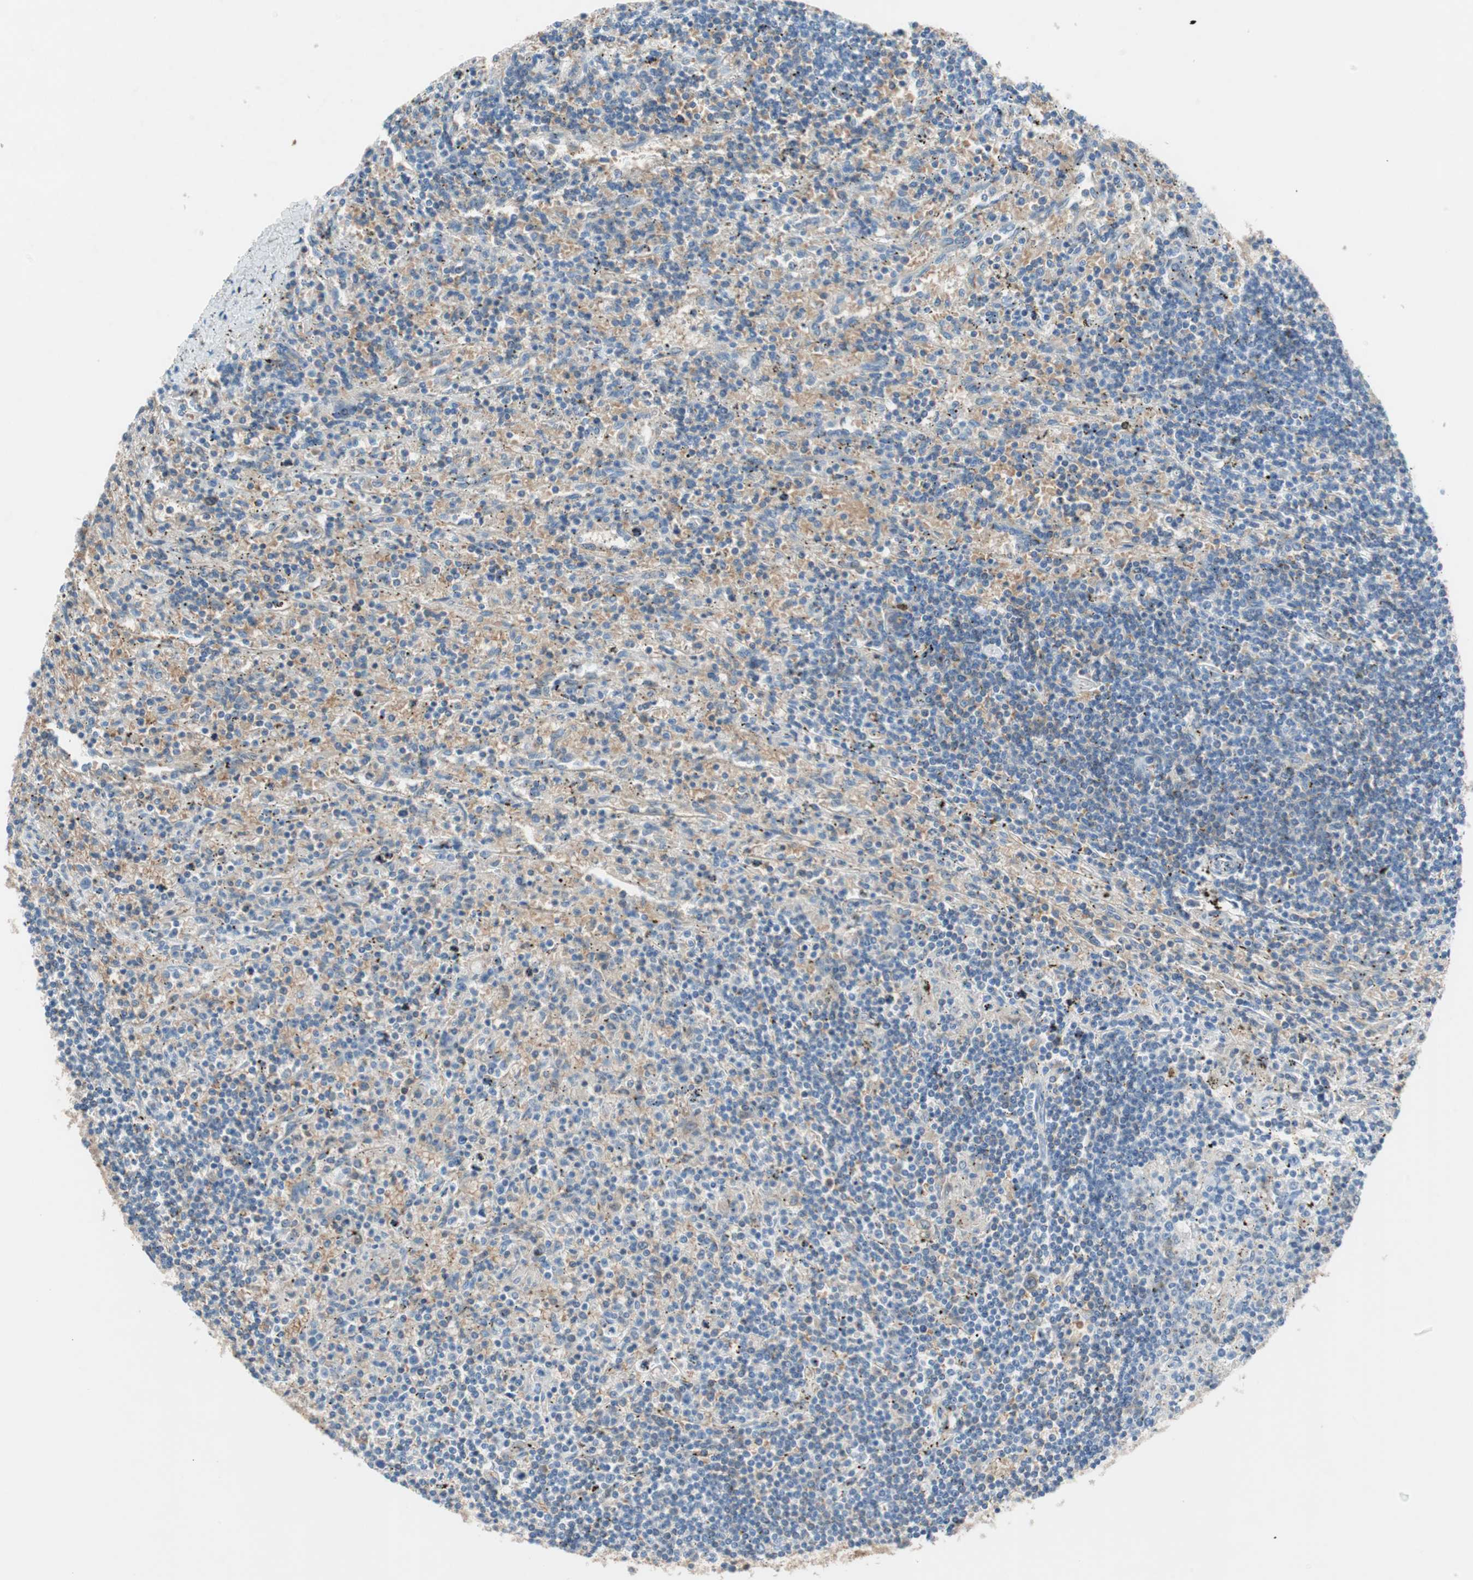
{"staining": {"intensity": "negative", "quantity": "none", "location": "none"}, "tissue": "lymphoma", "cell_type": "Tumor cells", "image_type": "cancer", "snomed": [{"axis": "morphology", "description": "Malignant lymphoma, non-Hodgkin's type, Low grade"}, {"axis": "topography", "description": "Spleen"}], "caption": "Lymphoma stained for a protein using IHC exhibits no staining tumor cells.", "gene": "GLUL", "patient": {"sex": "male", "age": 76}}